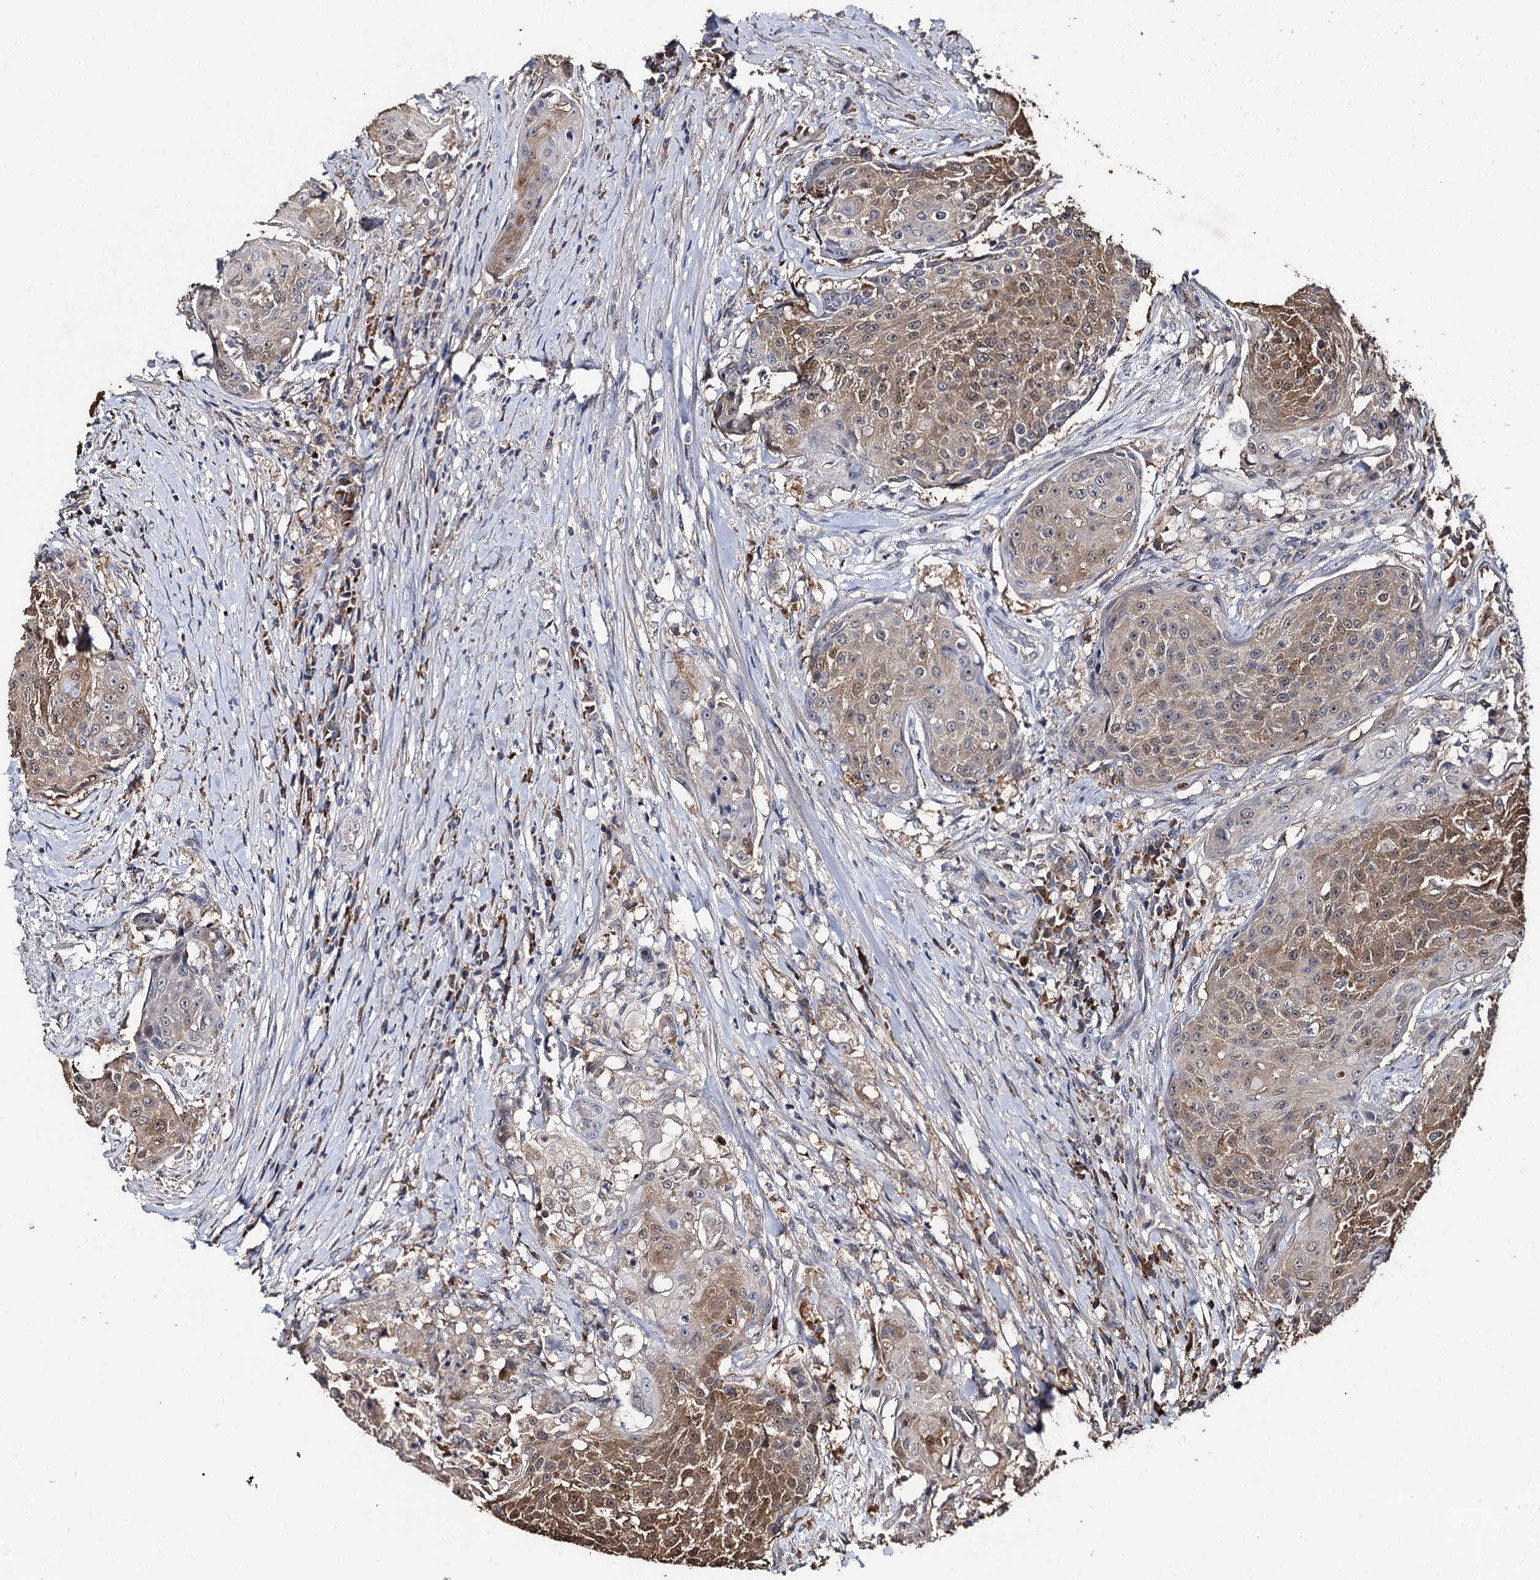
{"staining": {"intensity": "moderate", "quantity": "<25%", "location": "cytoplasmic/membranous,nuclear"}, "tissue": "urothelial cancer", "cell_type": "Tumor cells", "image_type": "cancer", "snomed": [{"axis": "morphology", "description": "Urothelial carcinoma, High grade"}, {"axis": "topography", "description": "Urinary bladder"}], "caption": "Human urothelial carcinoma (high-grade) stained for a protein (brown) exhibits moderate cytoplasmic/membranous and nuclear positive expression in approximately <25% of tumor cells.", "gene": "SLC46A3", "patient": {"sex": "female", "age": 63}}